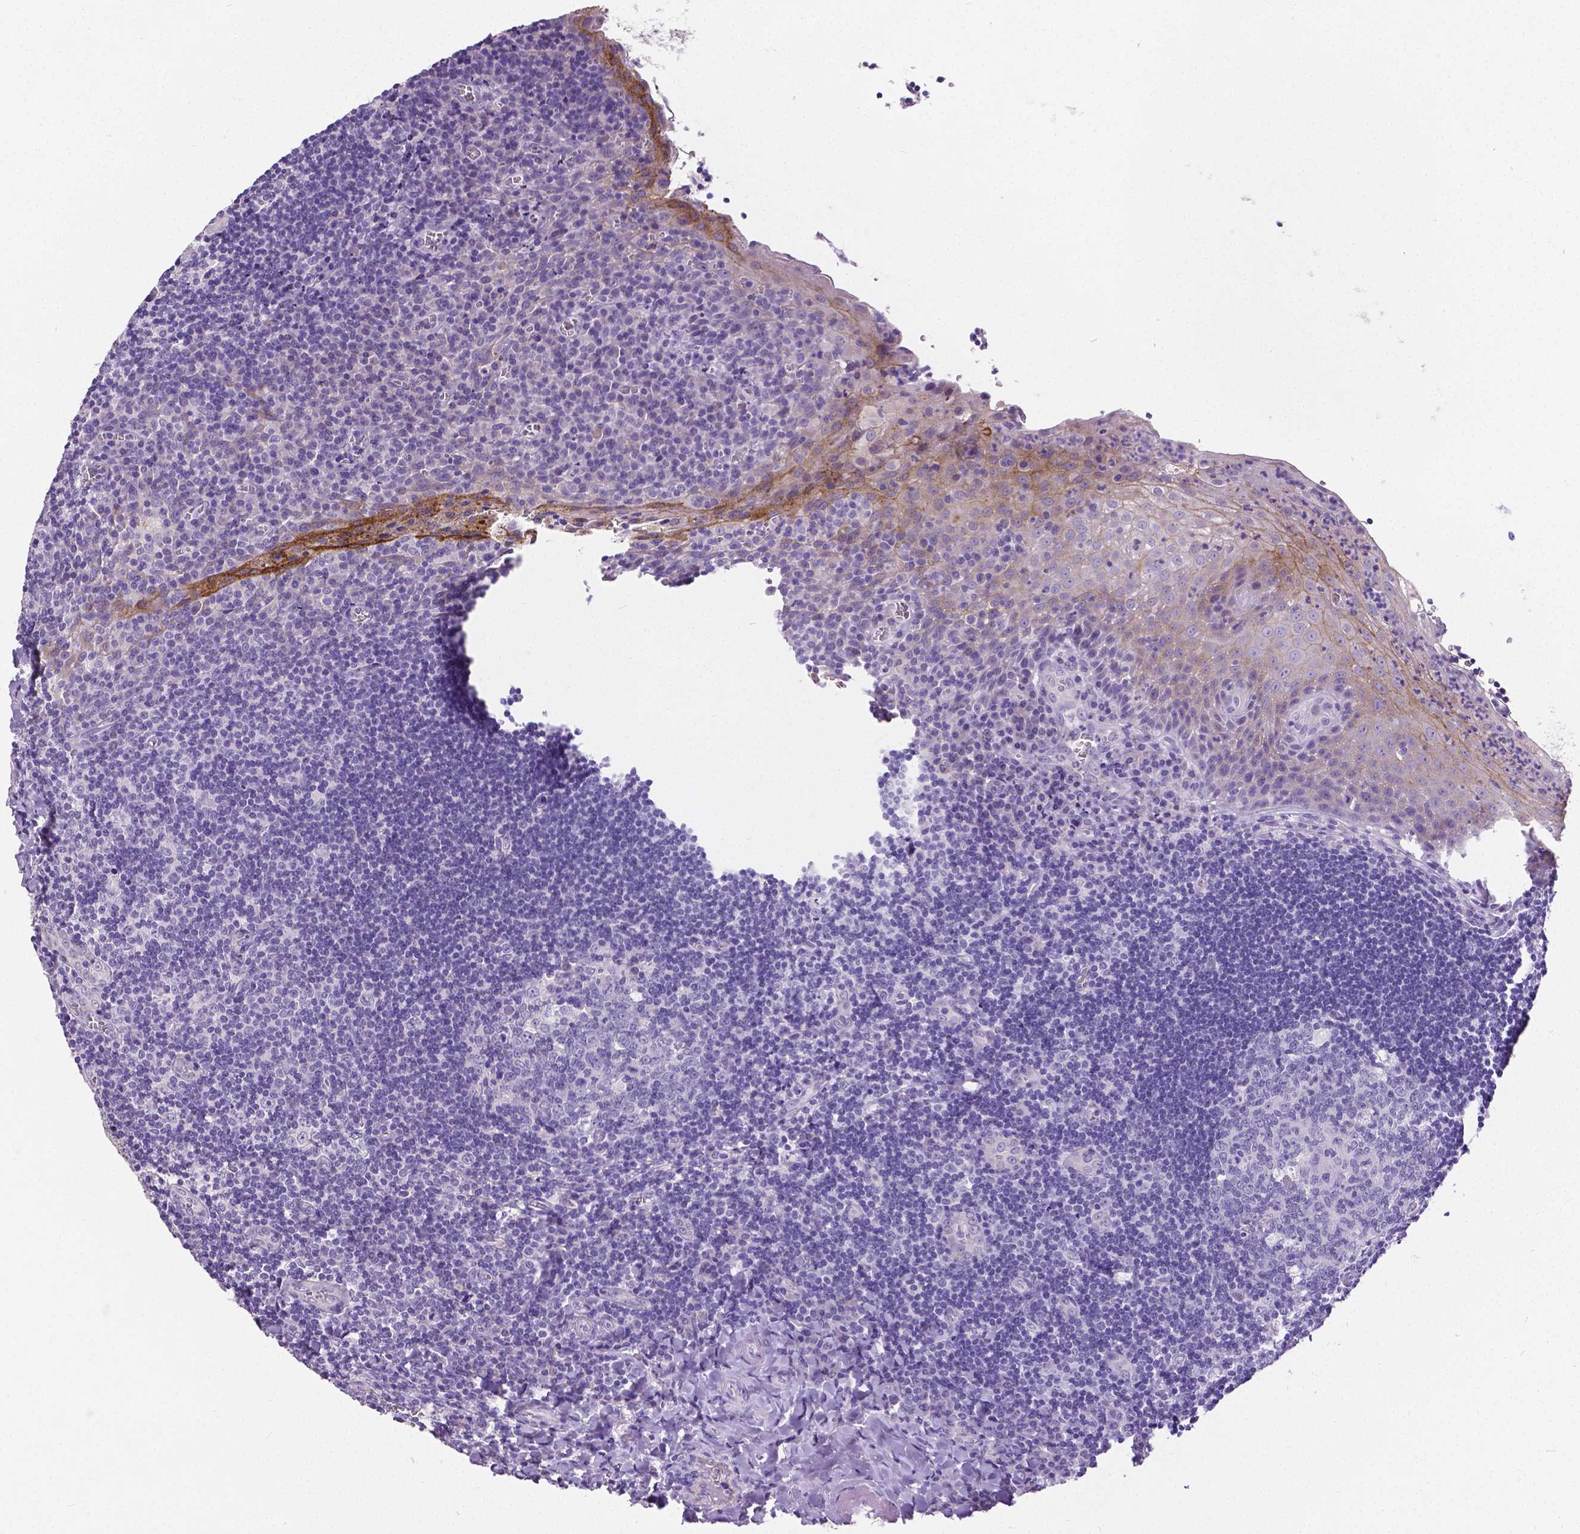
{"staining": {"intensity": "negative", "quantity": "none", "location": "none"}, "tissue": "tonsil", "cell_type": "Germinal center cells", "image_type": "normal", "snomed": [{"axis": "morphology", "description": "Normal tissue, NOS"}, {"axis": "morphology", "description": "Inflammation, NOS"}, {"axis": "topography", "description": "Tonsil"}], "caption": "IHC image of benign human tonsil stained for a protein (brown), which exhibits no staining in germinal center cells. Nuclei are stained in blue.", "gene": "OCLN", "patient": {"sex": "female", "age": 31}}